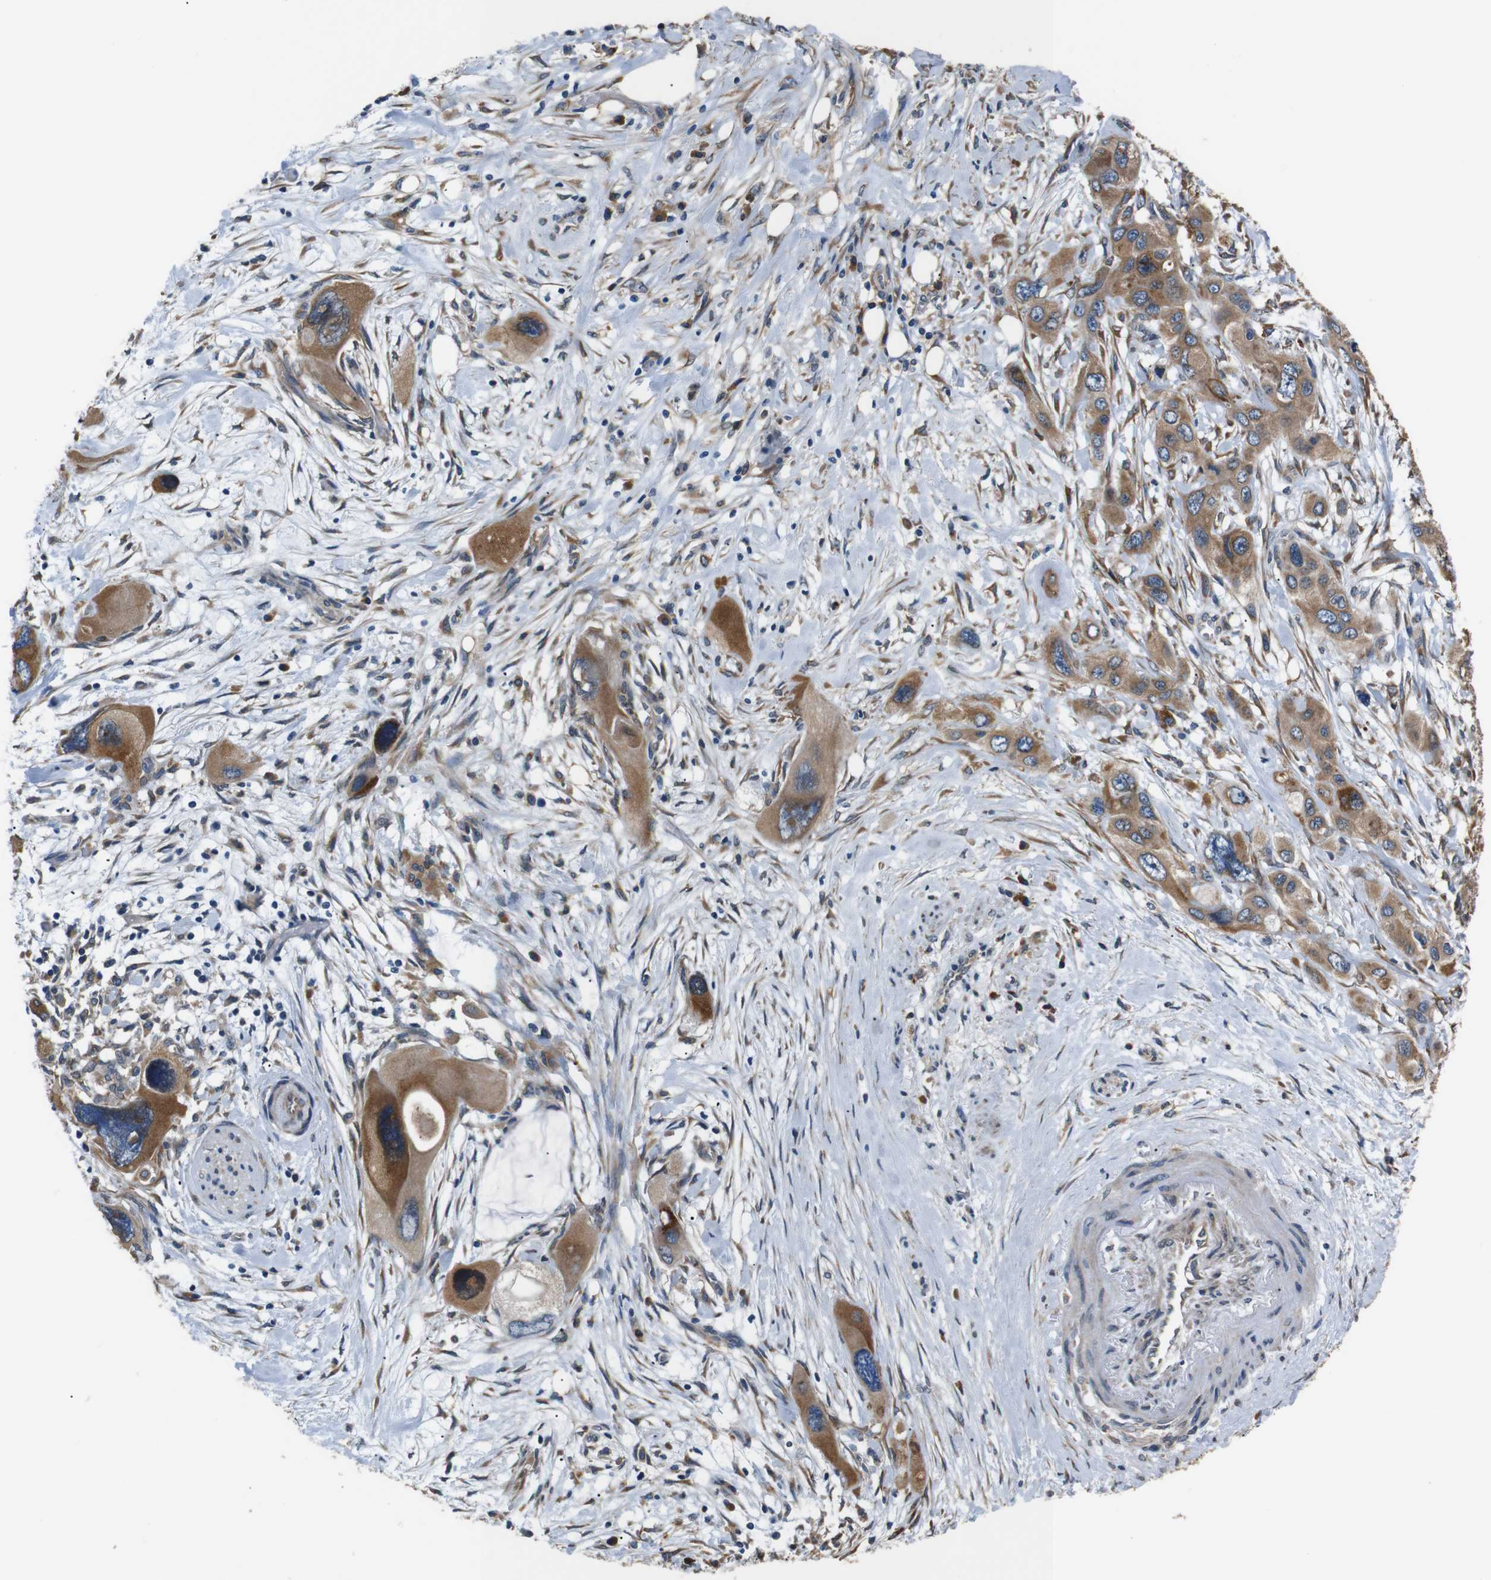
{"staining": {"intensity": "moderate", "quantity": ">75%", "location": "cytoplasmic/membranous"}, "tissue": "pancreatic cancer", "cell_type": "Tumor cells", "image_type": "cancer", "snomed": [{"axis": "morphology", "description": "Adenocarcinoma, NOS"}, {"axis": "topography", "description": "Pancreas"}], "caption": "Immunohistochemistry micrograph of neoplastic tissue: human pancreatic cancer stained using immunohistochemistry (IHC) shows medium levels of moderate protein expression localized specifically in the cytoplasmic/membranous of tumor cells, appearing as a cytoplasmic/membranous brown color.", "gene": "TMED2", "patient": {"sex": "male", "age": 73}}